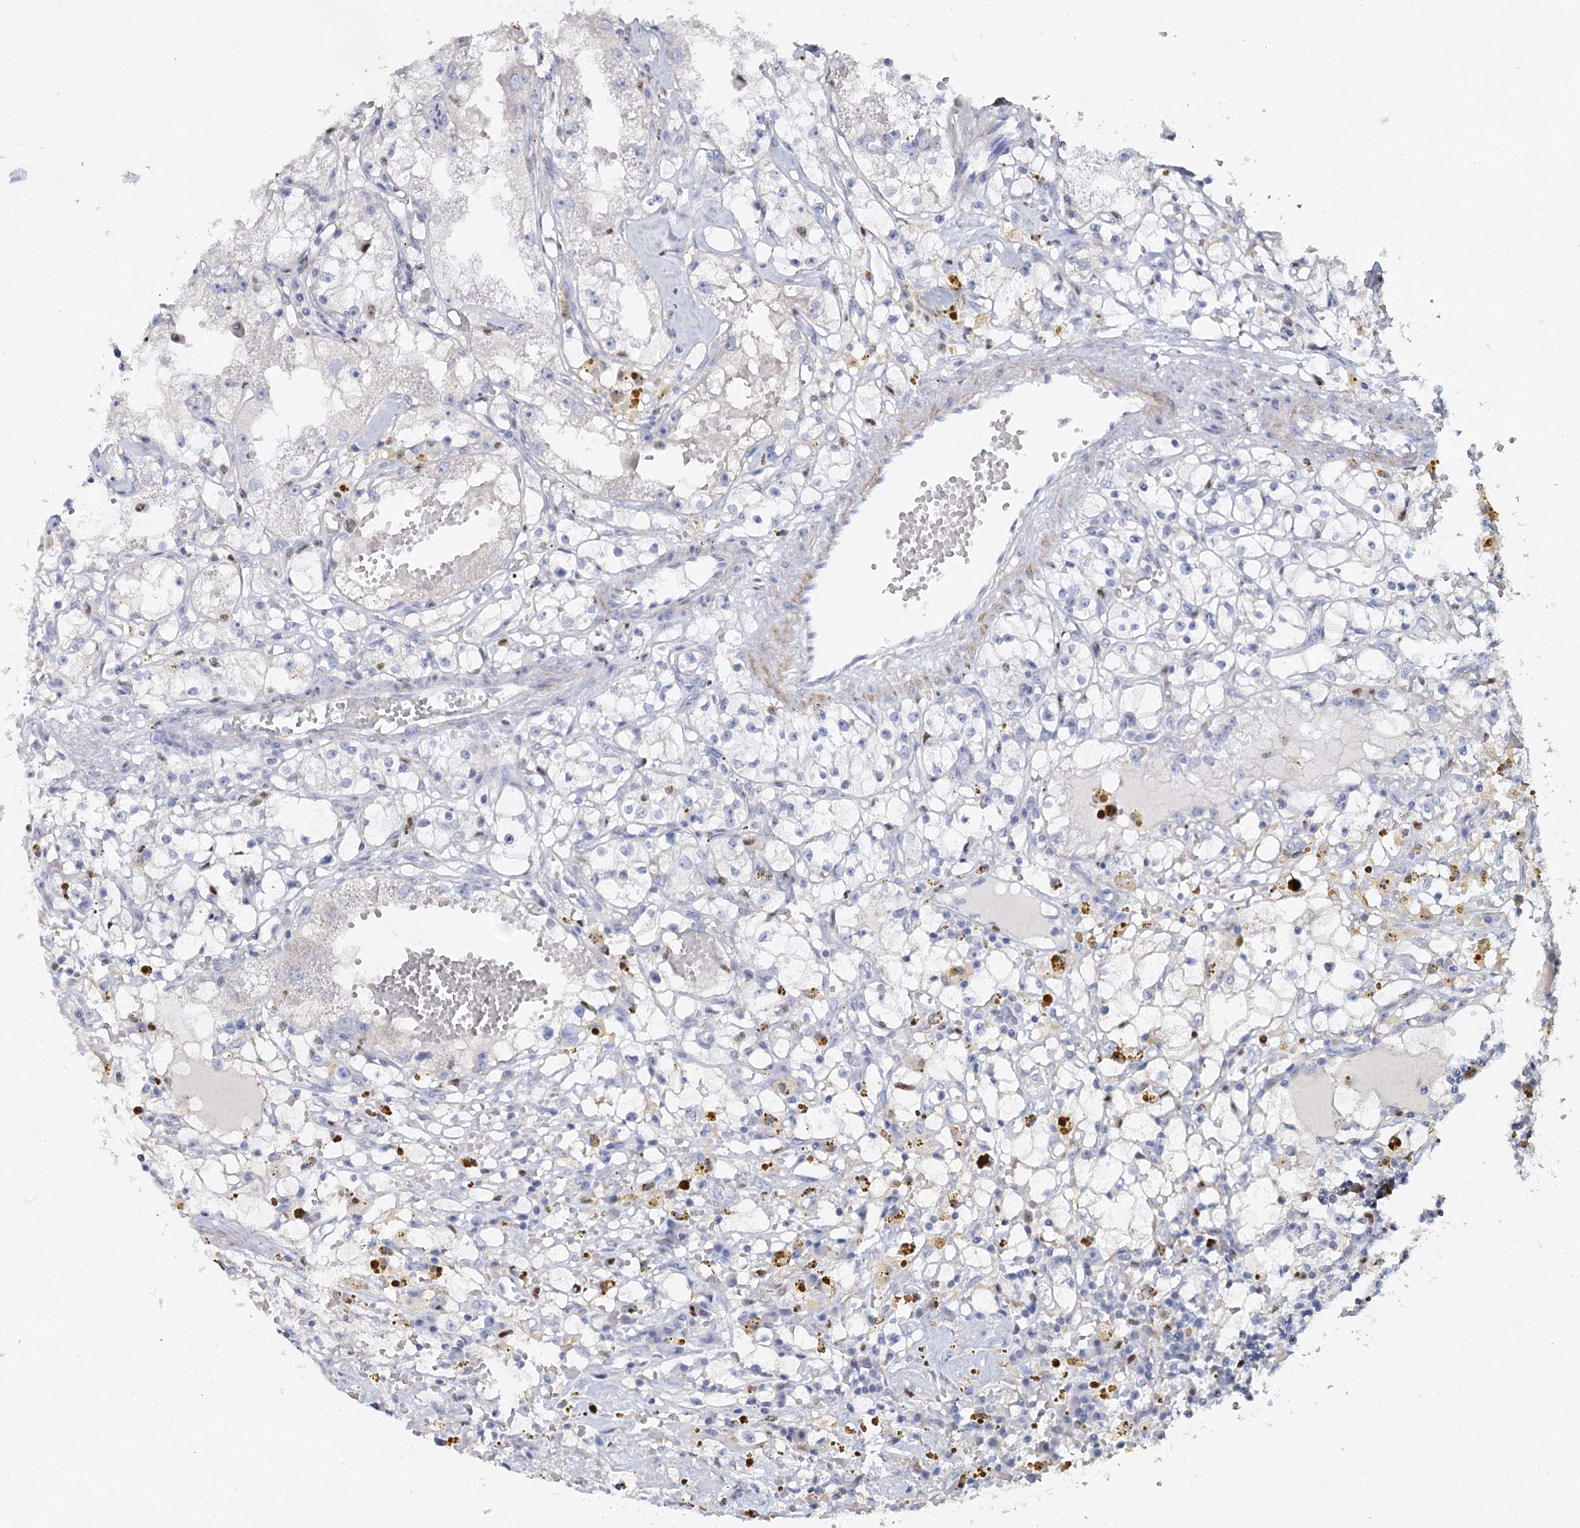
{"staining": {"intensity": "negative", "quantity": "none", "location": "none"}, "tissue": "renal cancer", "cell_type": "Tumor cells", "image_type": "cancer", "snomed": [{"axis": "morphology", "description": "Adenocarcinoma, NOS"}, {"axis": "topography", "description": "Kidney"}], "caption": "This micrograph is of renal adenocarcinoma stained with immunohistochemistry to label a protein in brown with the nuclei are counter-stained blue. There is no staining in tumor cells.", "gene": "IGSF3", "patient": {"sex": "male", "age": 56}}